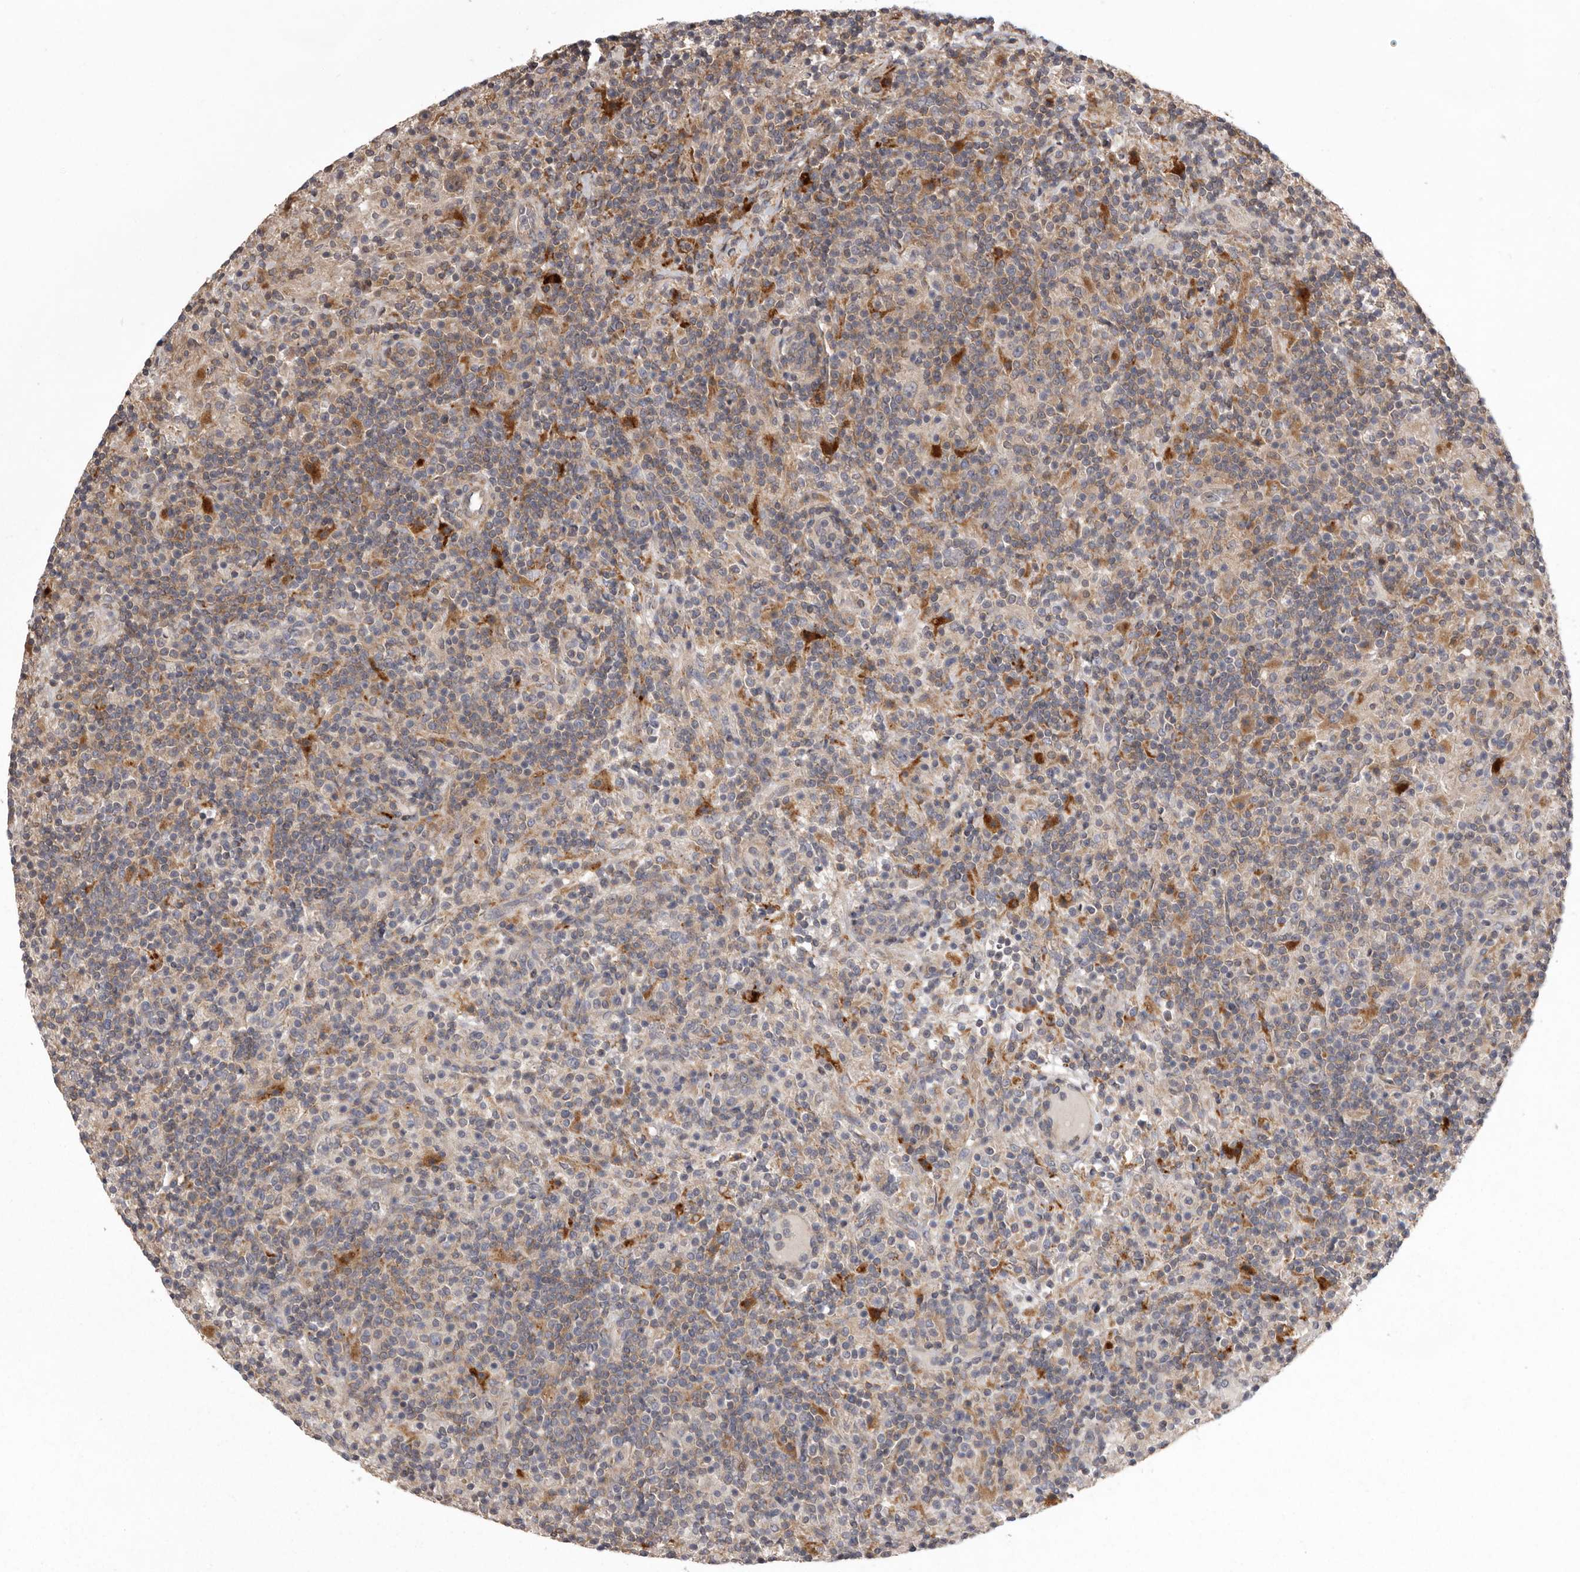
{"staining": {"intensity": "weak", "quantity": "25%-75%", "location": "cytoplasmic/membranous"}, "tissue": "lymphoma", "cell_type": "Tumor cells", "image_type": "cancer", "snomed": [{"axis": "morphology", "description": "Hodgkin's disease, NOS"}, {"axis": "topography", "description": "Lymph node"}], "caption": "The histopathology image demonstrates a brown stain indicating the presence of a protein in the cytoplasmic/membranous of tumor cells in Hodgkin's disease. (Brightfield microscopy of DAB IHC at high magnification).", "gene": "WDR47", "patient": {"sex": "male", "age": 70}}